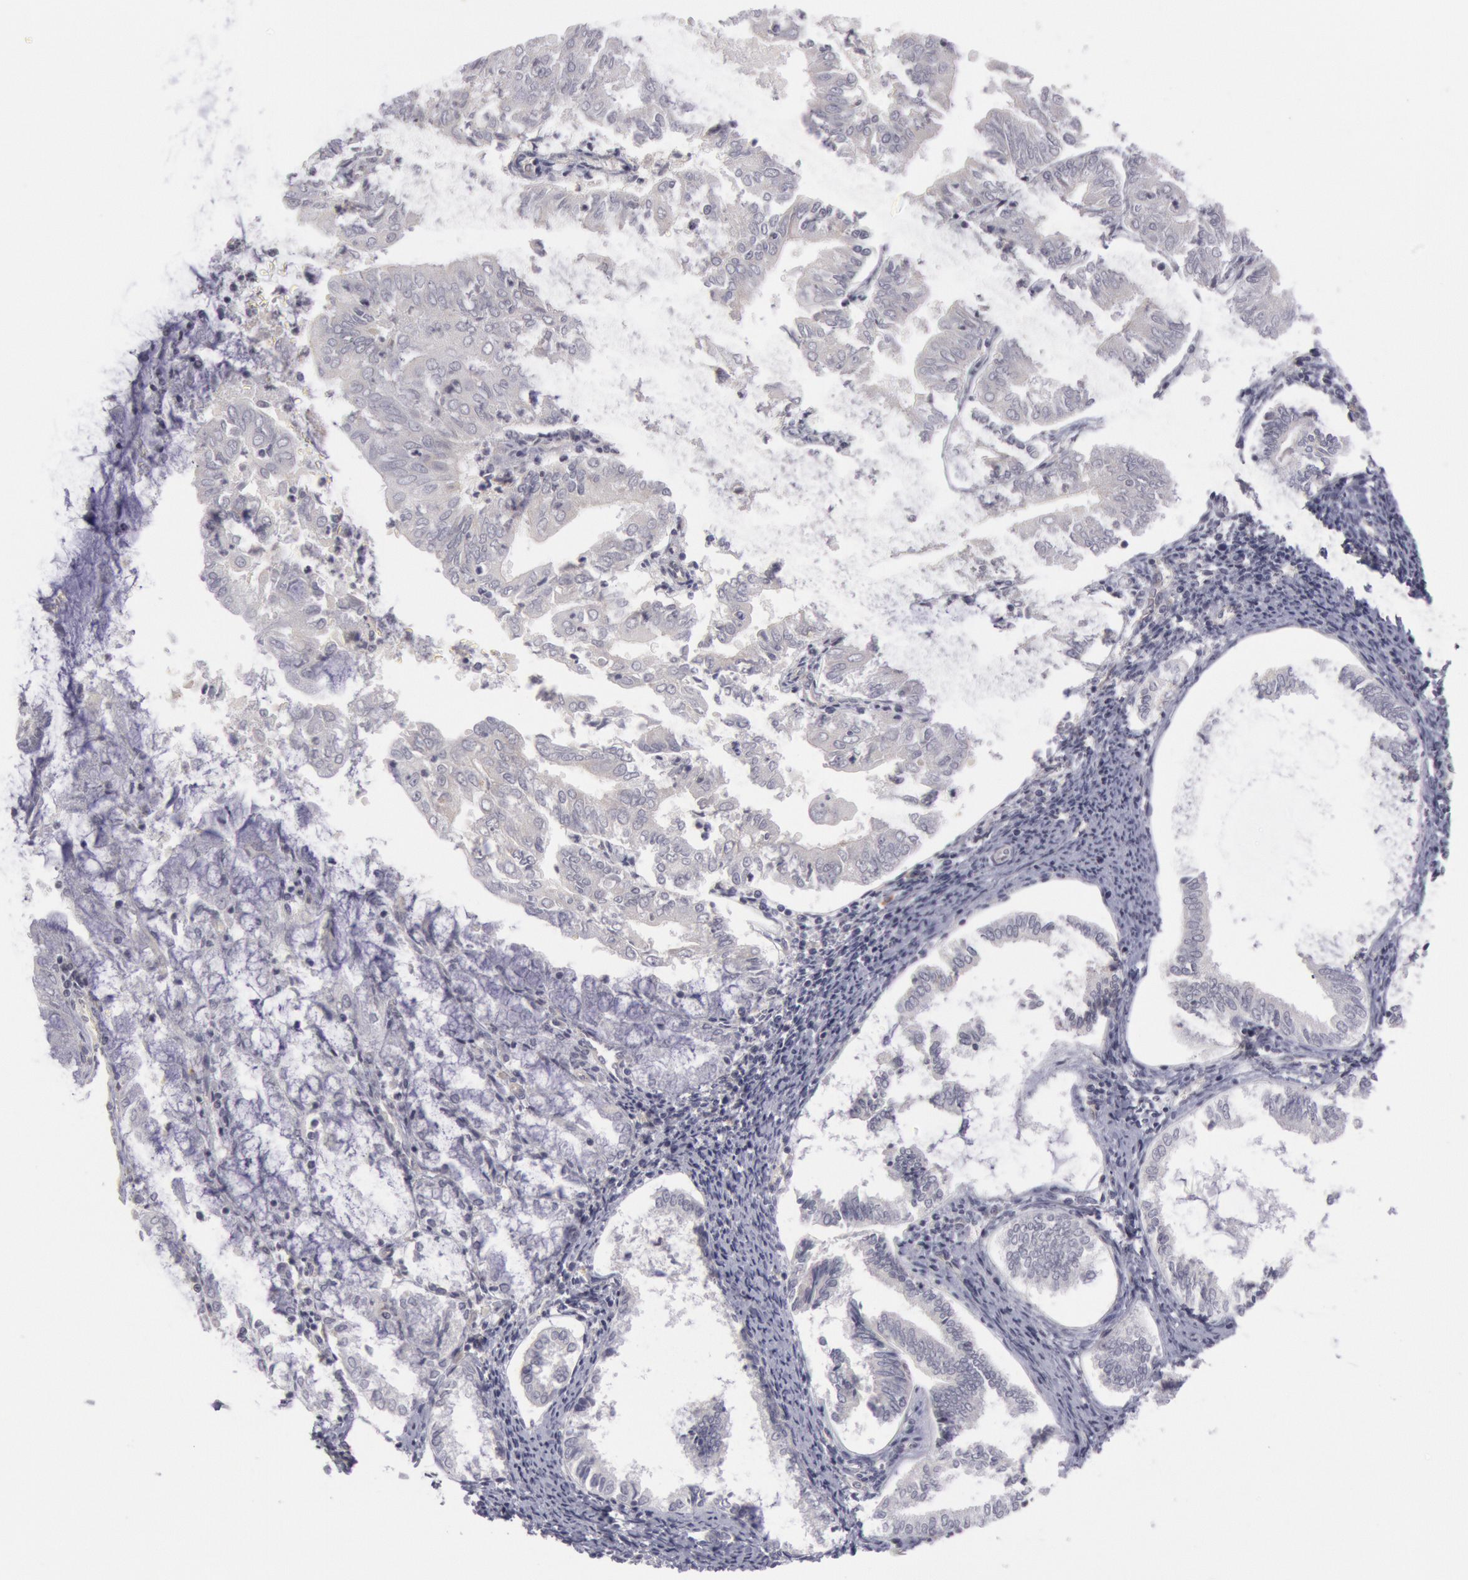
{"staining": {"intensity": "negative", "quantity": "none", "location": "none"}, "tissue": "endometrial cancer", "cell_type": "Tumor cells", "image_type": "cancer", "snomed": [{"axis": "morphology", "description": "Adenocarcinoma, NOS"}, {"axis": "topography", "description": "Endometrium"}], "caption": "The micrograph displays no significant positivity in tumor cells of endometrial cancer. Brightfield microscopy of immunohistochemistry (IHC) stained with DAB (3,3'-diaminobenzidine) (brown) and hematoxylin (blue), captured at high magnification.", "gene": "IKBKB", "patient": {"sex": "female", "age": 79}}